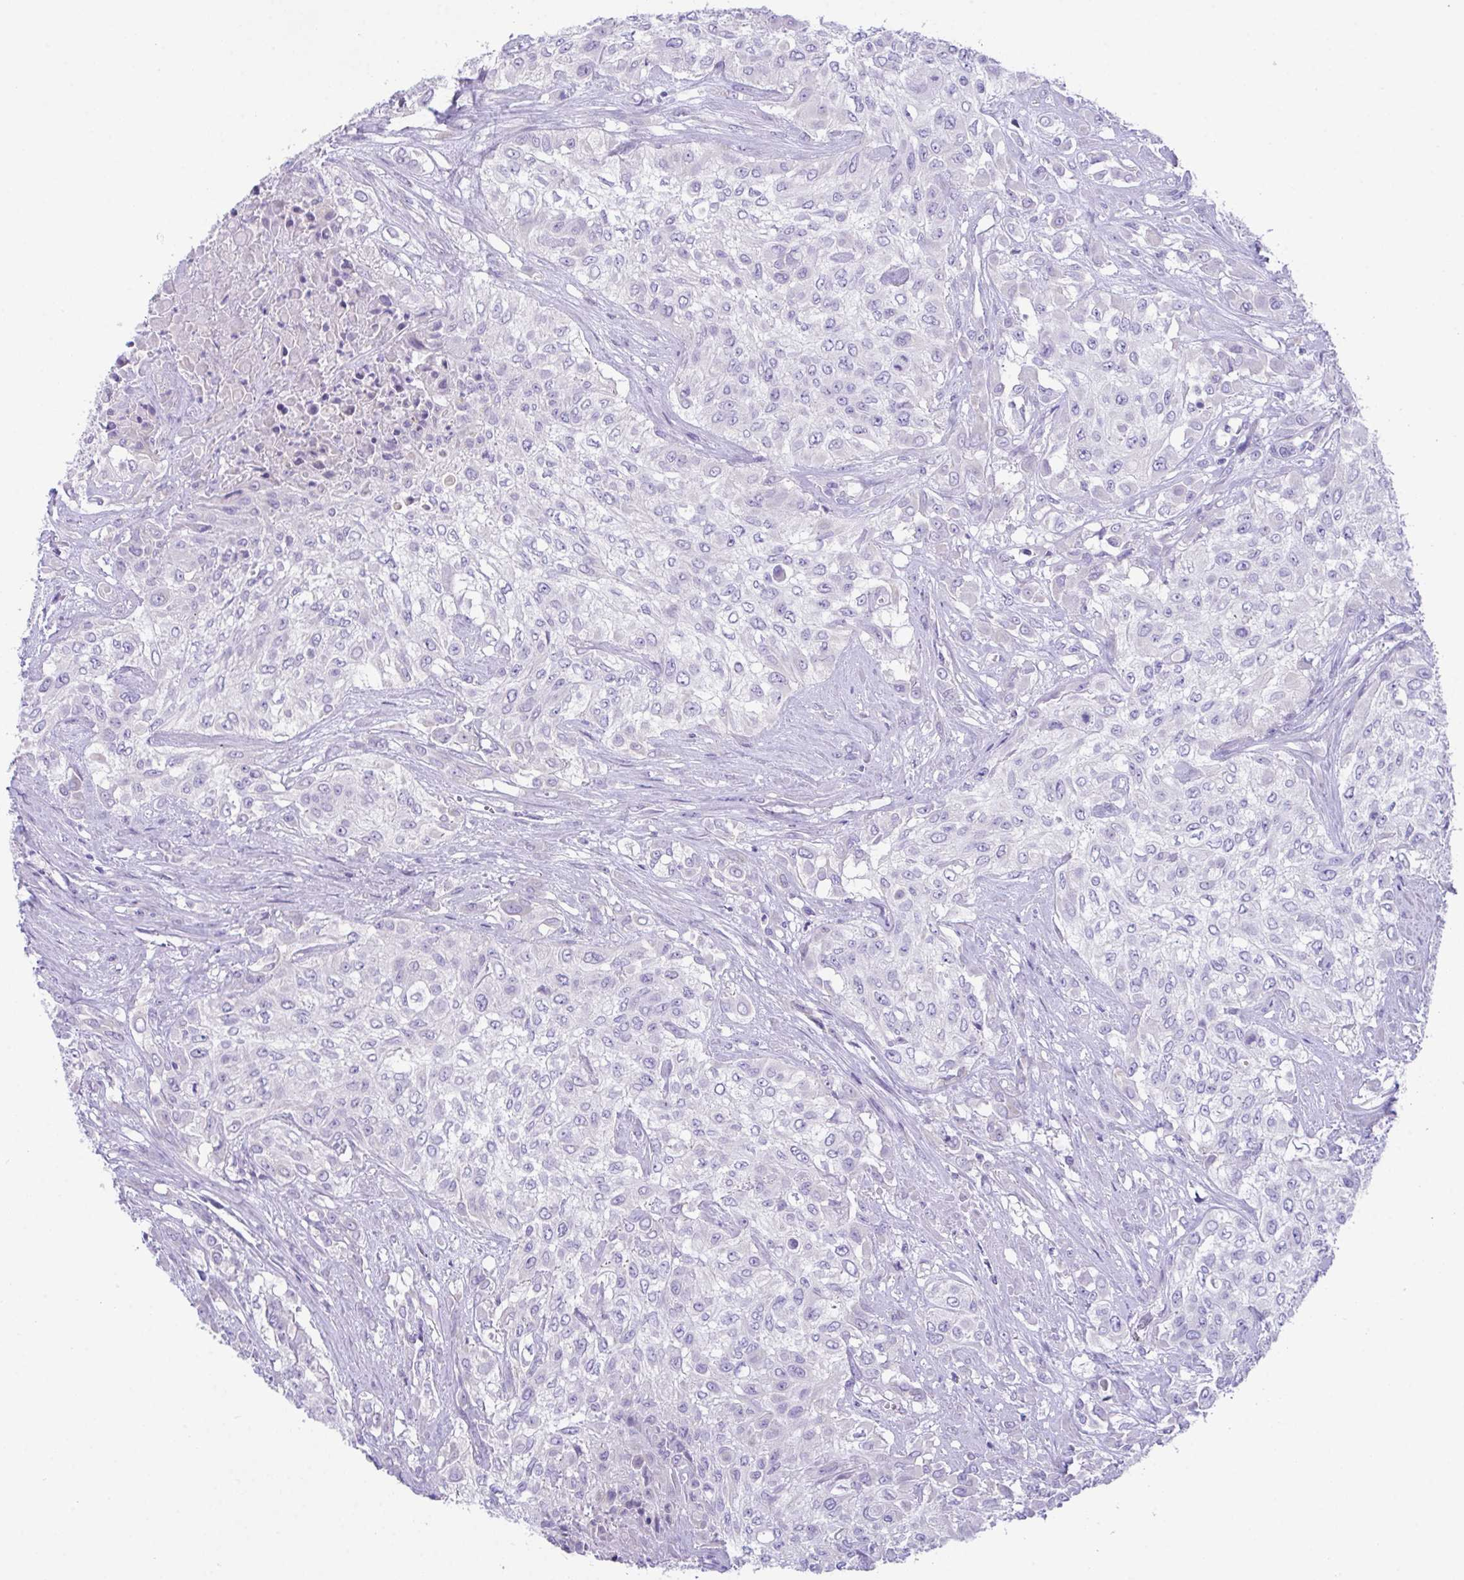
{"staining": {"intensity": "negative", "quantity": "none", "location": "none"}, "tissue": "urothelial cancer", "cell_type": "Tumor cells", "image_type": "cancer", "snomed": [{"axis": "morphology", "description": "Urothelial carcinoma, High grade"}, {"axis": "topography", "description": "Urinary bladder"}], "caption": "High-grade urothelial carcinoma stained for a protein using IHC exhibits no staining tumor cells.", "gene": "TMEM106B", "patient": {"sex": "male", "age": 57}}